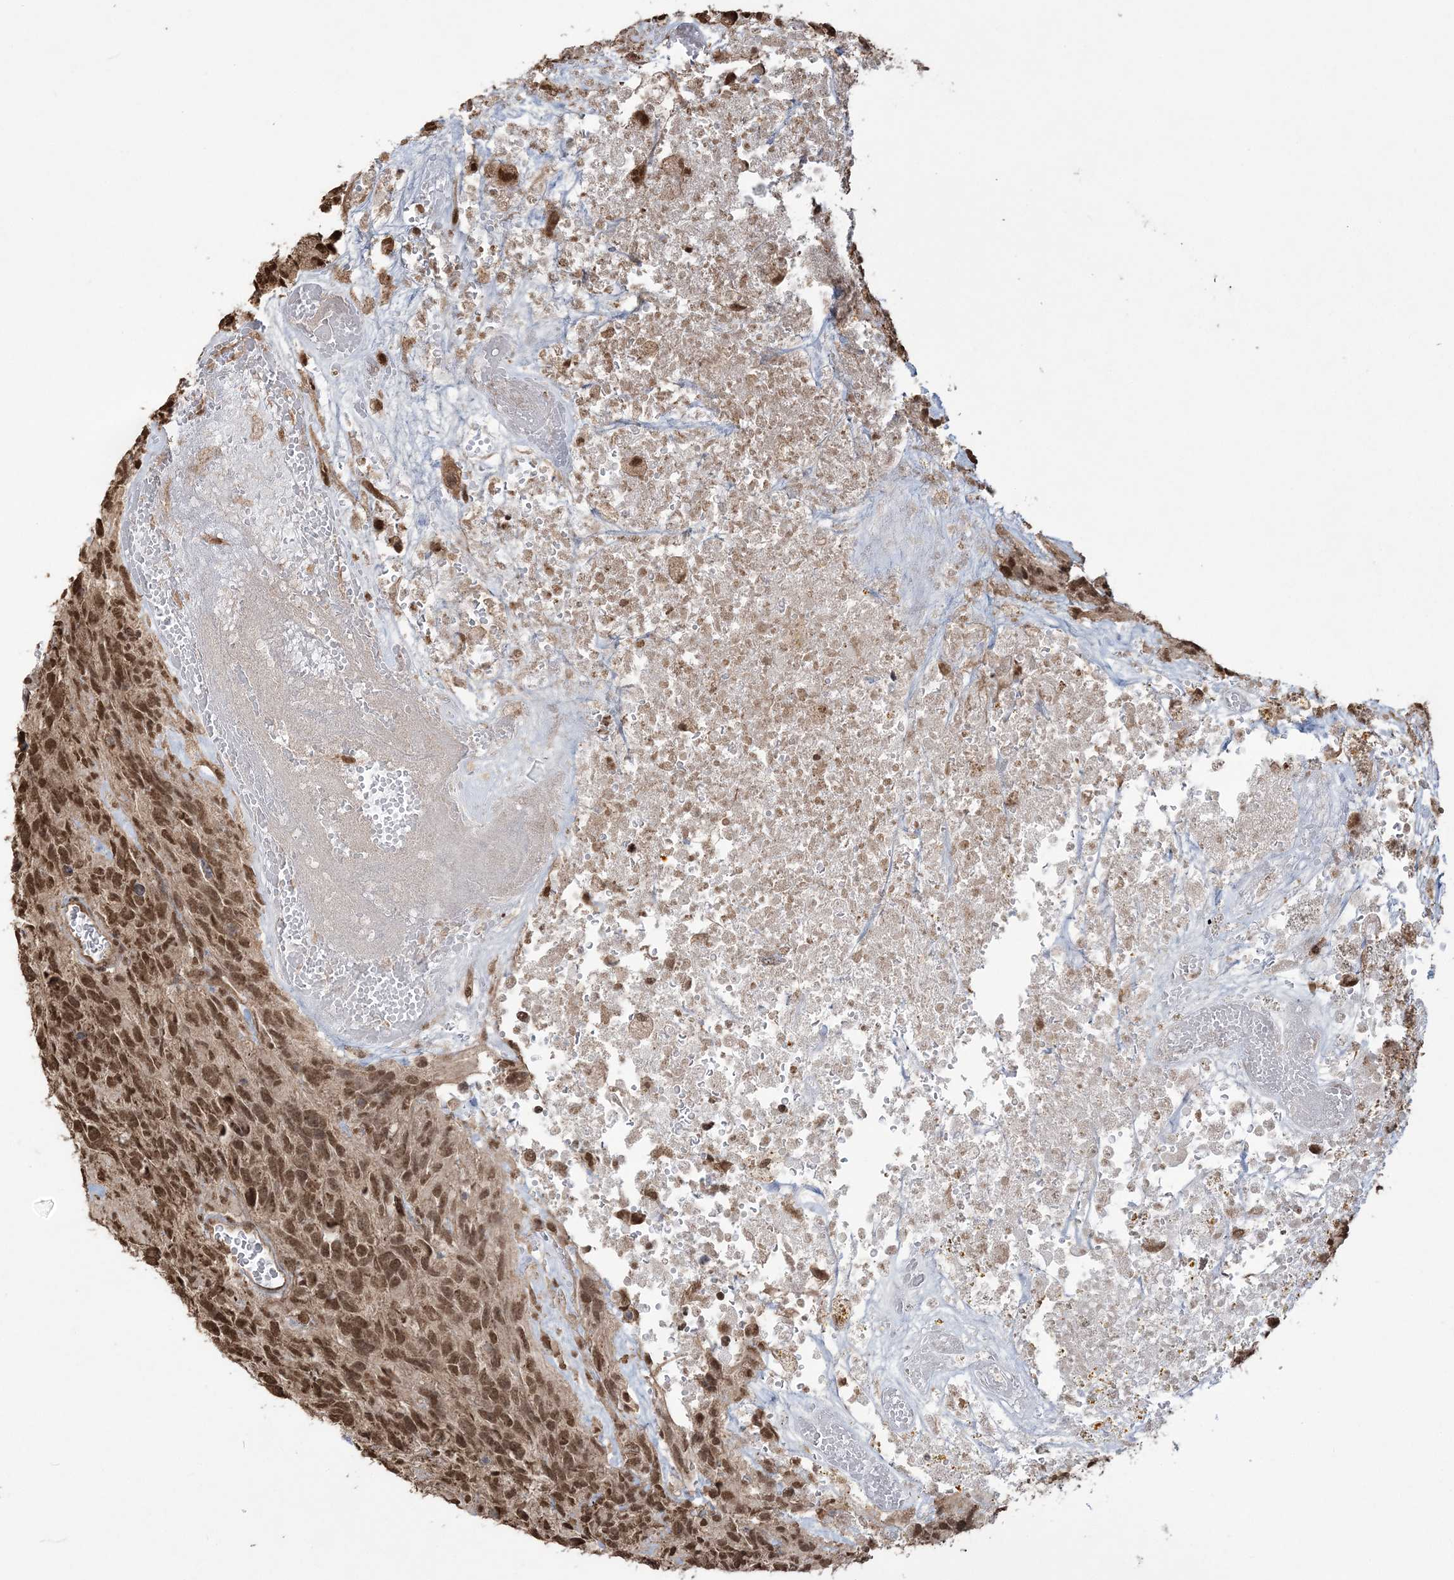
{"staining": {"intensity": "strong", "quantity": ">75%", "location": "nuclear"}, "tissue": "glioma", "cell_type": "Tumor cells", "image_type": "cancer", "snomed": [{"axis": "morphology", "description": "Glioma, malignant, High grade"}, {"axis": "topography", "description": "Brain"}], "caption": "A brown stain shows strong nuclear expression of a protein in human malignant glioma (high-grade) tumor cells.", "gene": "ZNF839", "patient": {"sex": "male", "age": 69}}